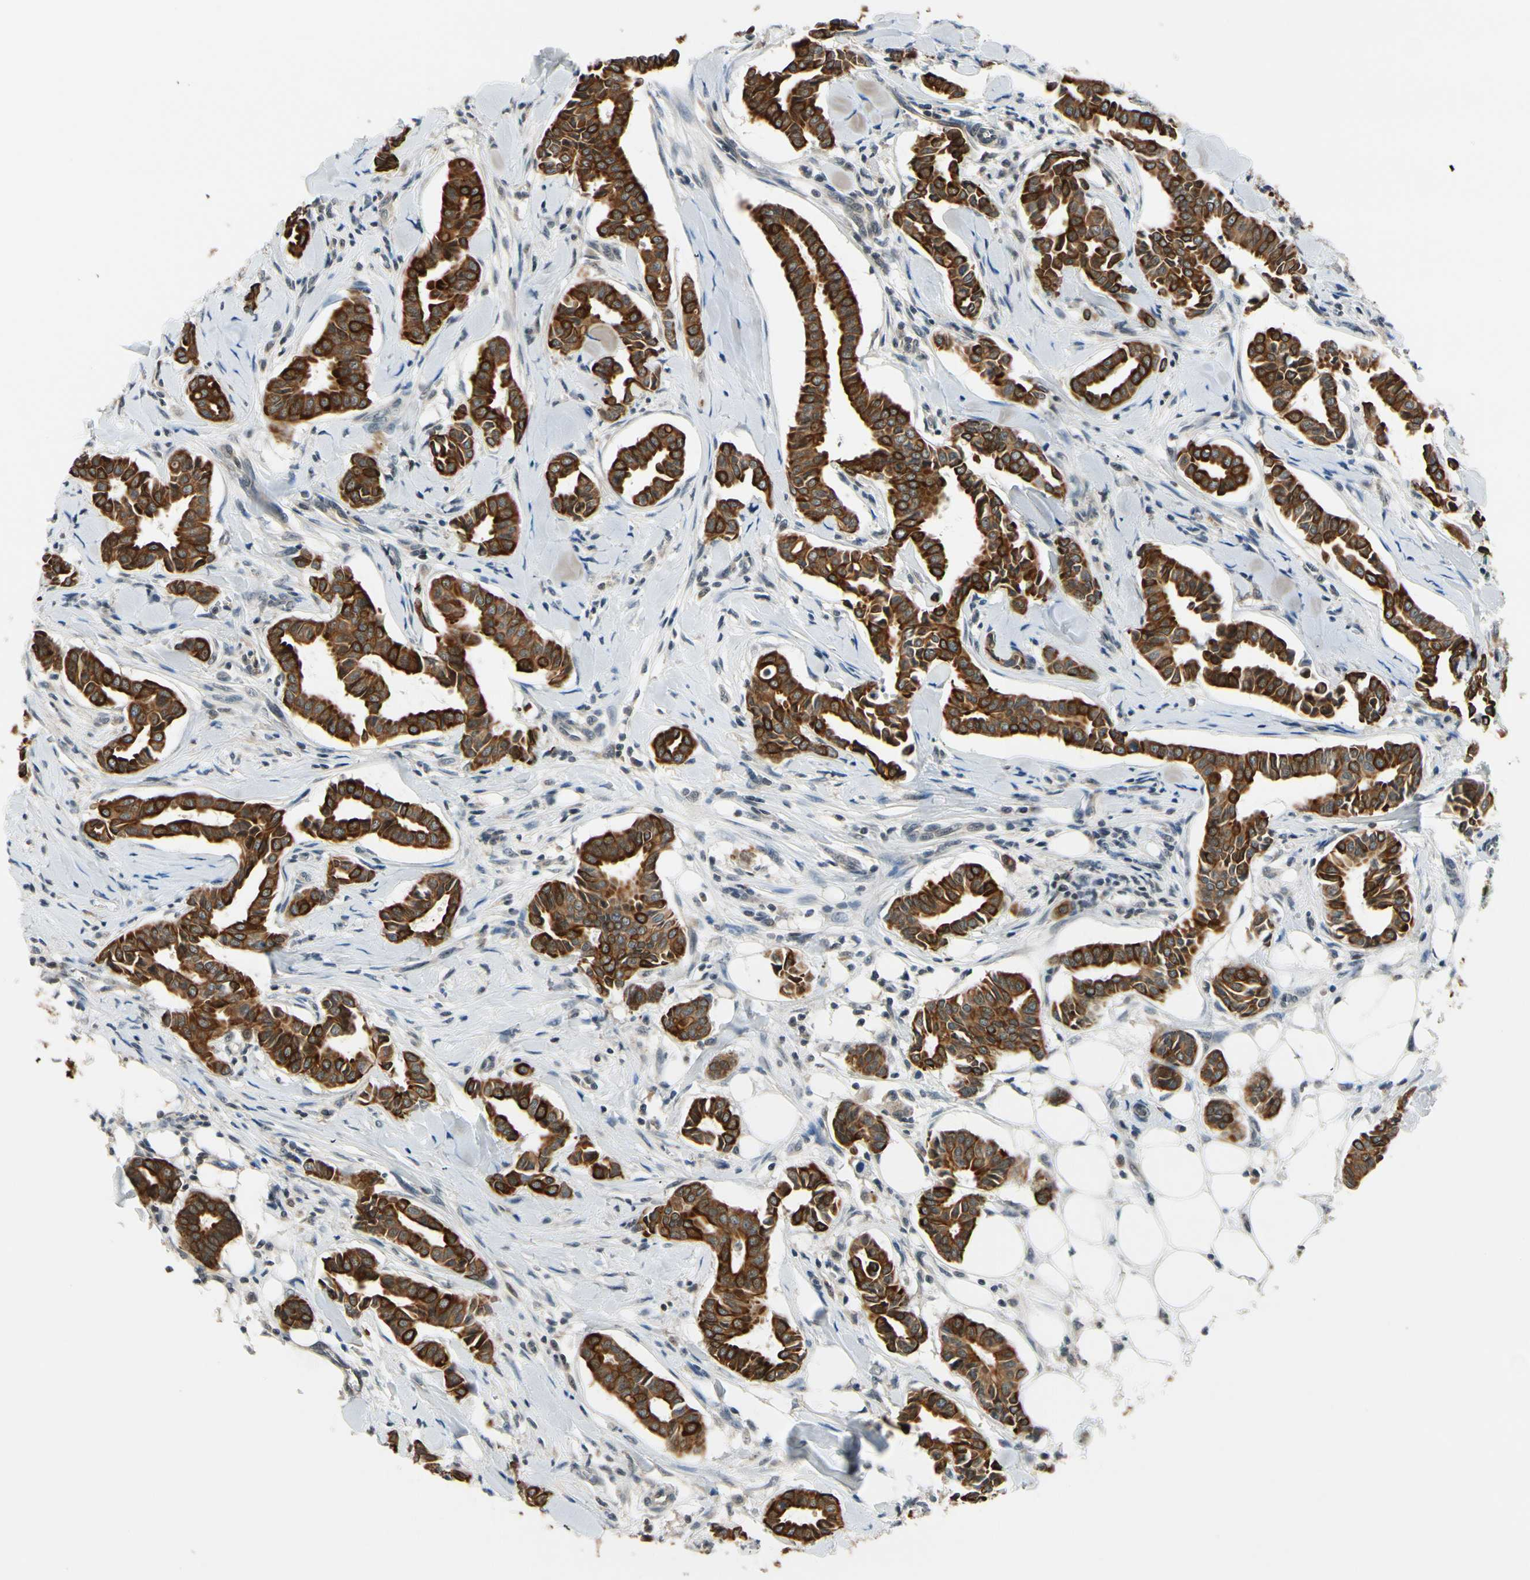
{"staining": {"intensity": "strong", "quantity": ">75%", "location": "cytoplasmic/membranous"}, "tissue": "head and neck cancer", "cell_type": "Tumor cells", "image_type": "cancer", "snomed": [{"axis": "morphology", "description": "Adenocarcinoma, NOS"}, {"axis": "topography", "description": "Salivary gland"}, {"axis": "topography", "description": "Head-Neck"}], "caption": "A brown stain highlights strong cytoplasmic/membranous staining of a protein in human head and neck adenocarcinoma tumor cells.", "gene": "TAF12", "patient": {"sex": "female", "age": 59}}